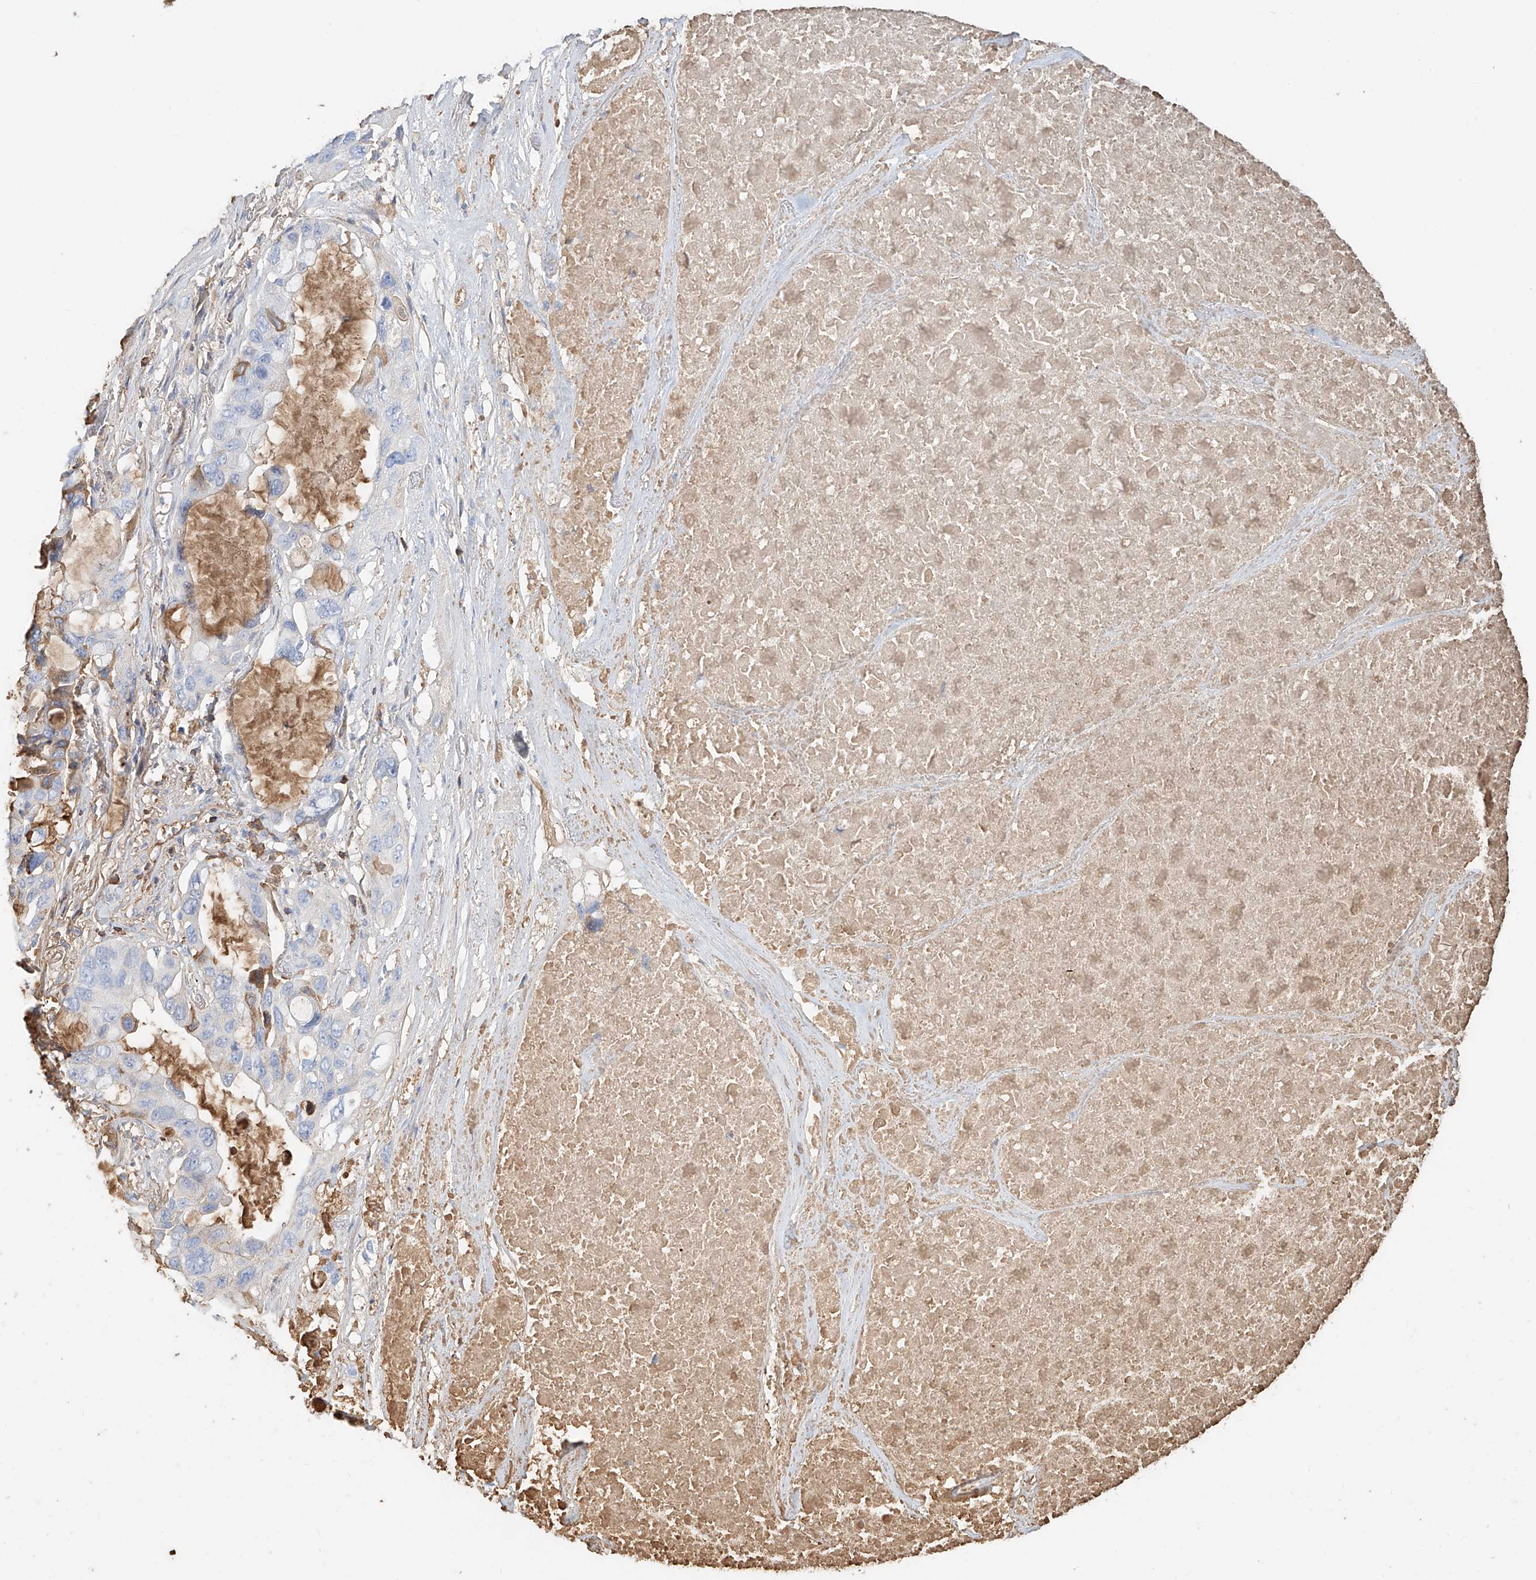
{"staining": {"intensity": "negative", "quantity": "none", "location": "none"}, "tissue": "lung cancer", "cell_type": "Tumor cells", "image_type": "cancer", "snomed": [{"axis": "morphology", "description": "Squamous cell carcinoma, NOS"}, {"axis": "topography", "description": "Lung"}], "caption": "Protein analysis of lung squamous cell carcinoma shows no significant expression in tumor cells.", "gene": "ZFP30", "patient": {"sex": "female", "age": 73}}